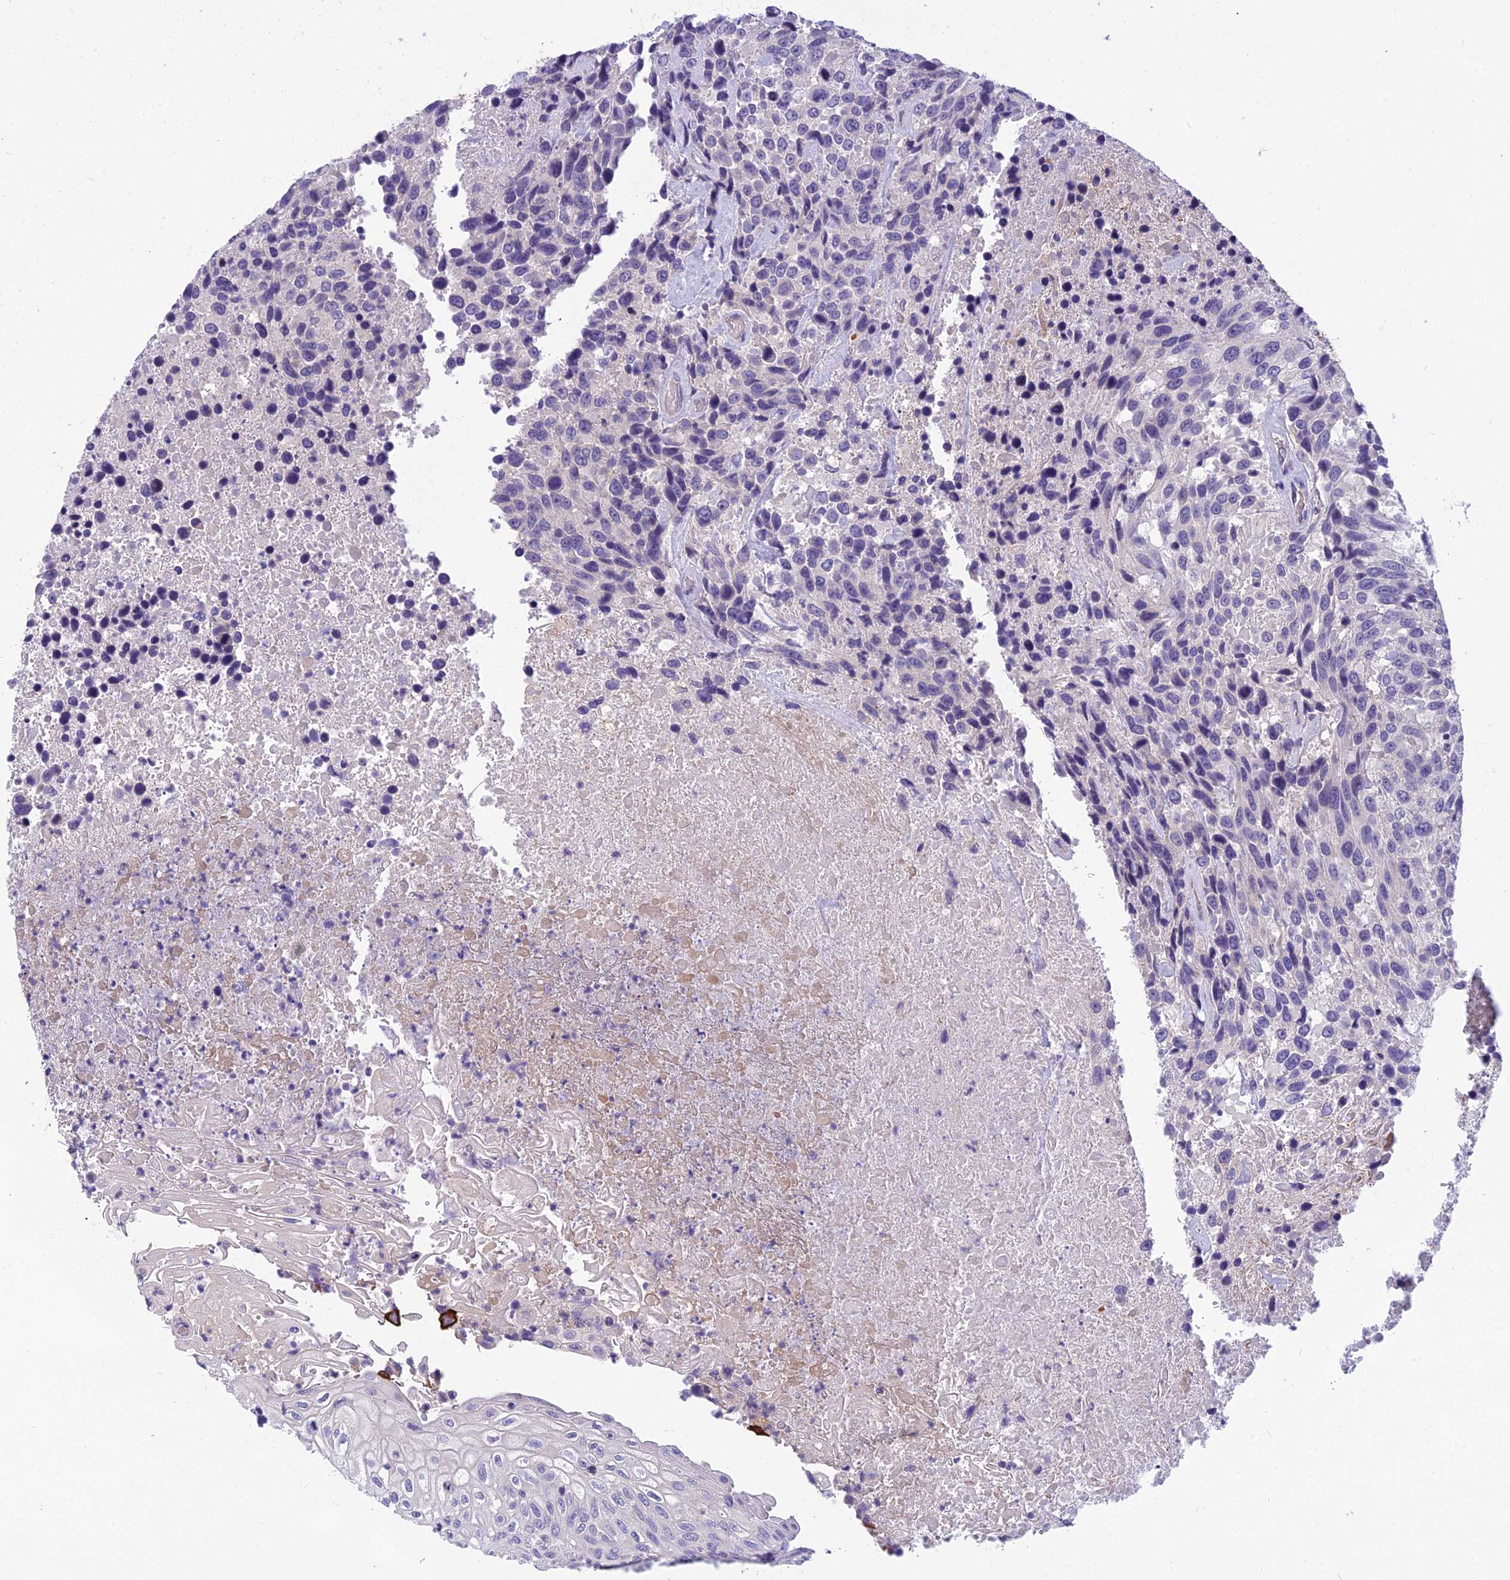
{"staining": {"intensity": "negative", "quantity": "none", "location": "none"}, "tissue": "urothelial cancer", "cell_type": "Tumor cells", "image_type": "cancer", "snomed": [{"axis": "morphology", "description": "Urothelial carcinoma, High grade"}, {"axis": "topography", "description": "Urinary bladder"}], "caption": "Tumor cells show no significant protein expression in urothelial cancer.", "gene": "RBM41", "patient": {"sex": "female", "age": 70}}